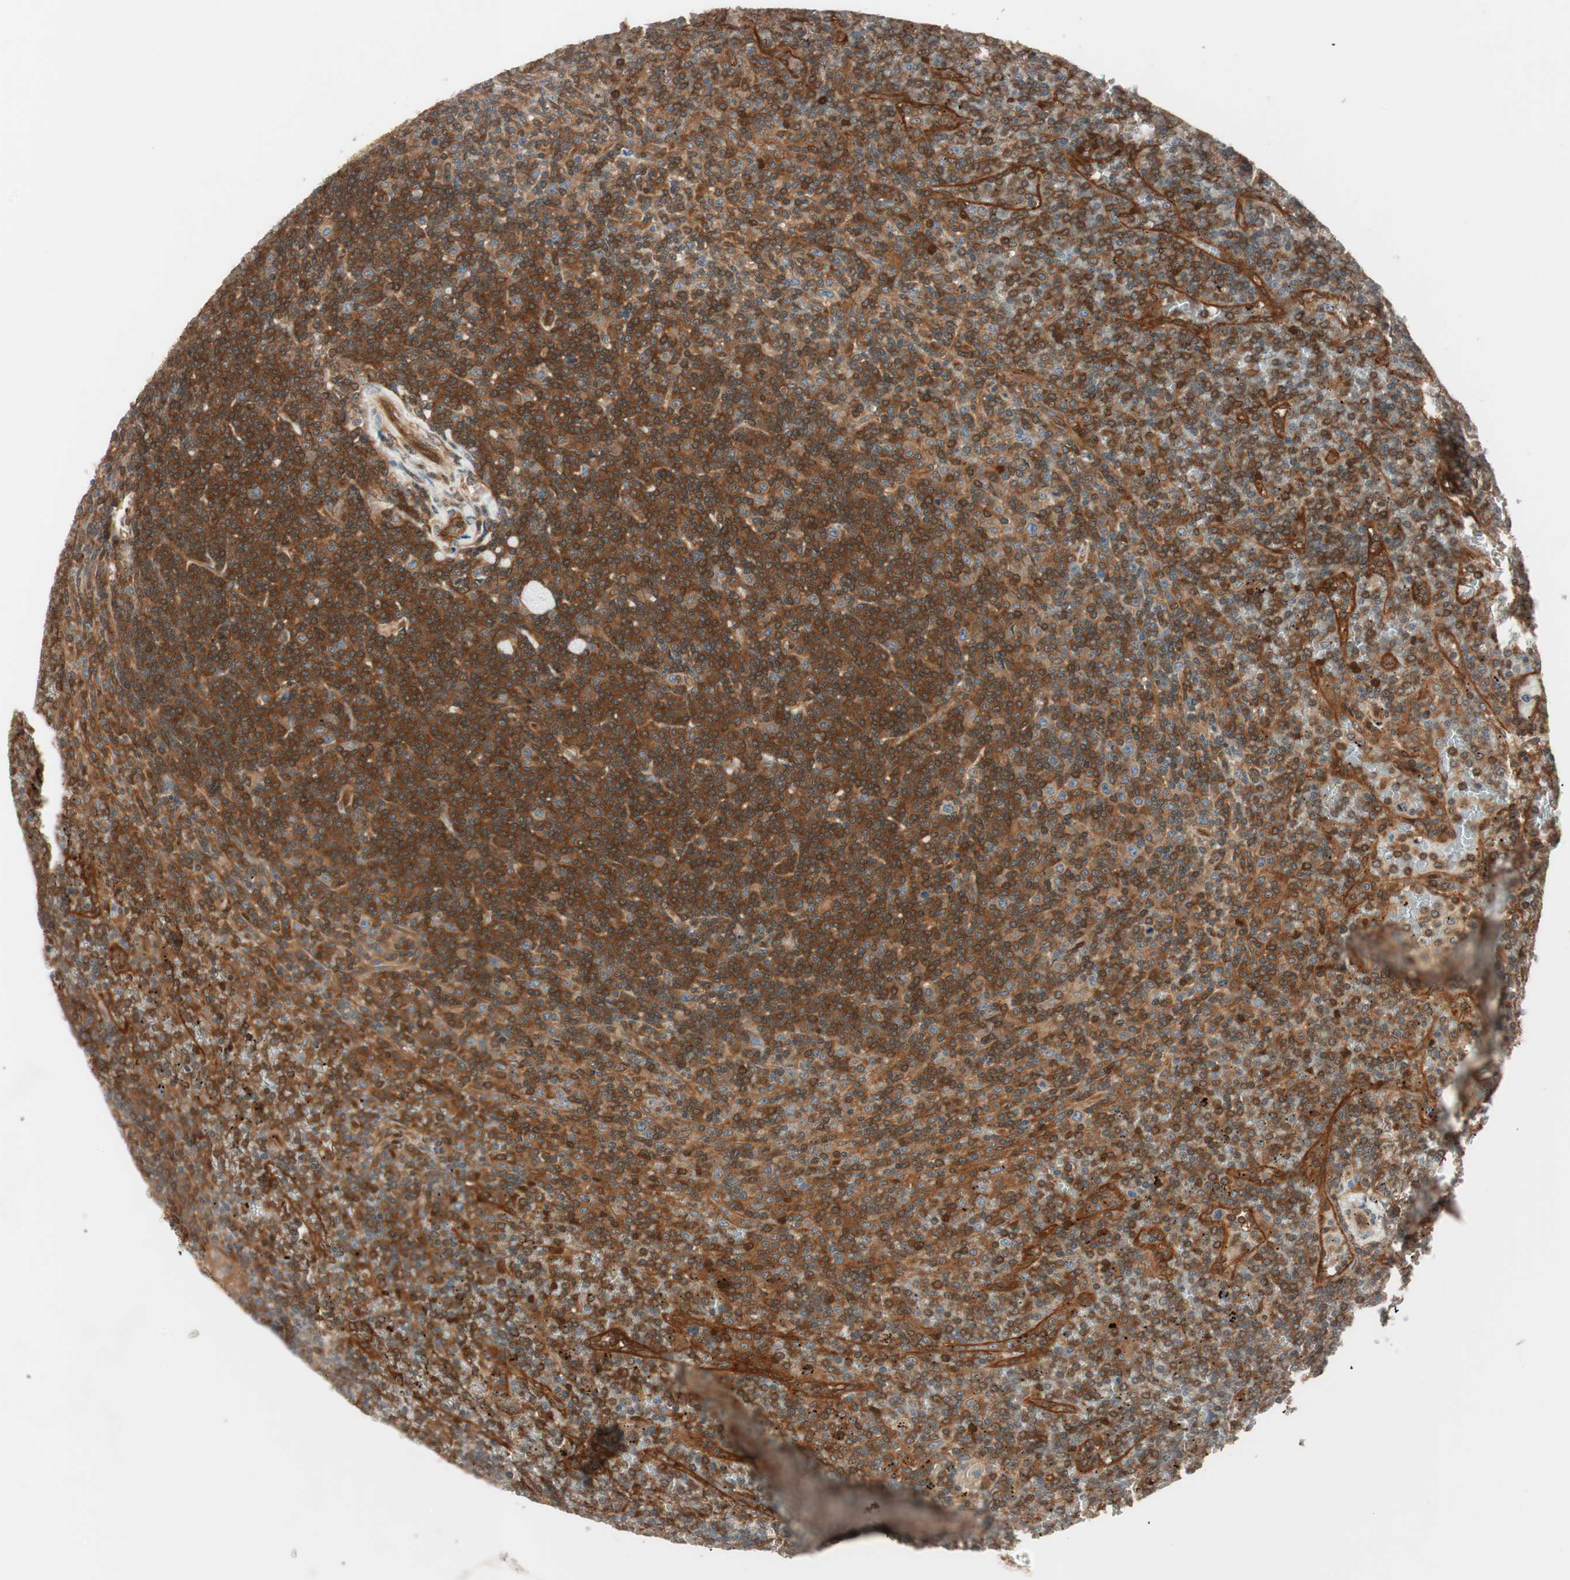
{"staining": {"intensity": "strong", "quantity": ">75%", "location": "cytoplasmic/membranous"}, "tissue": "lymphoma", "cell_type": "Tumor cells", "image_type": "cancer", "snomed": [{"axis": "morphology", "description": "Malignant lymphoma, non-Hodgkin's type, Low grade"}, {"axis": "topography", "description": "Spleen"}], "caption": "Immunohistochemical staining of lymphoma demonstrates high levels of strong cytoplasmic/membranous protein staining in approximately >75% of tumor cells.", "gene": "GALT", "patient": {"sex": "female", "age": 19}}